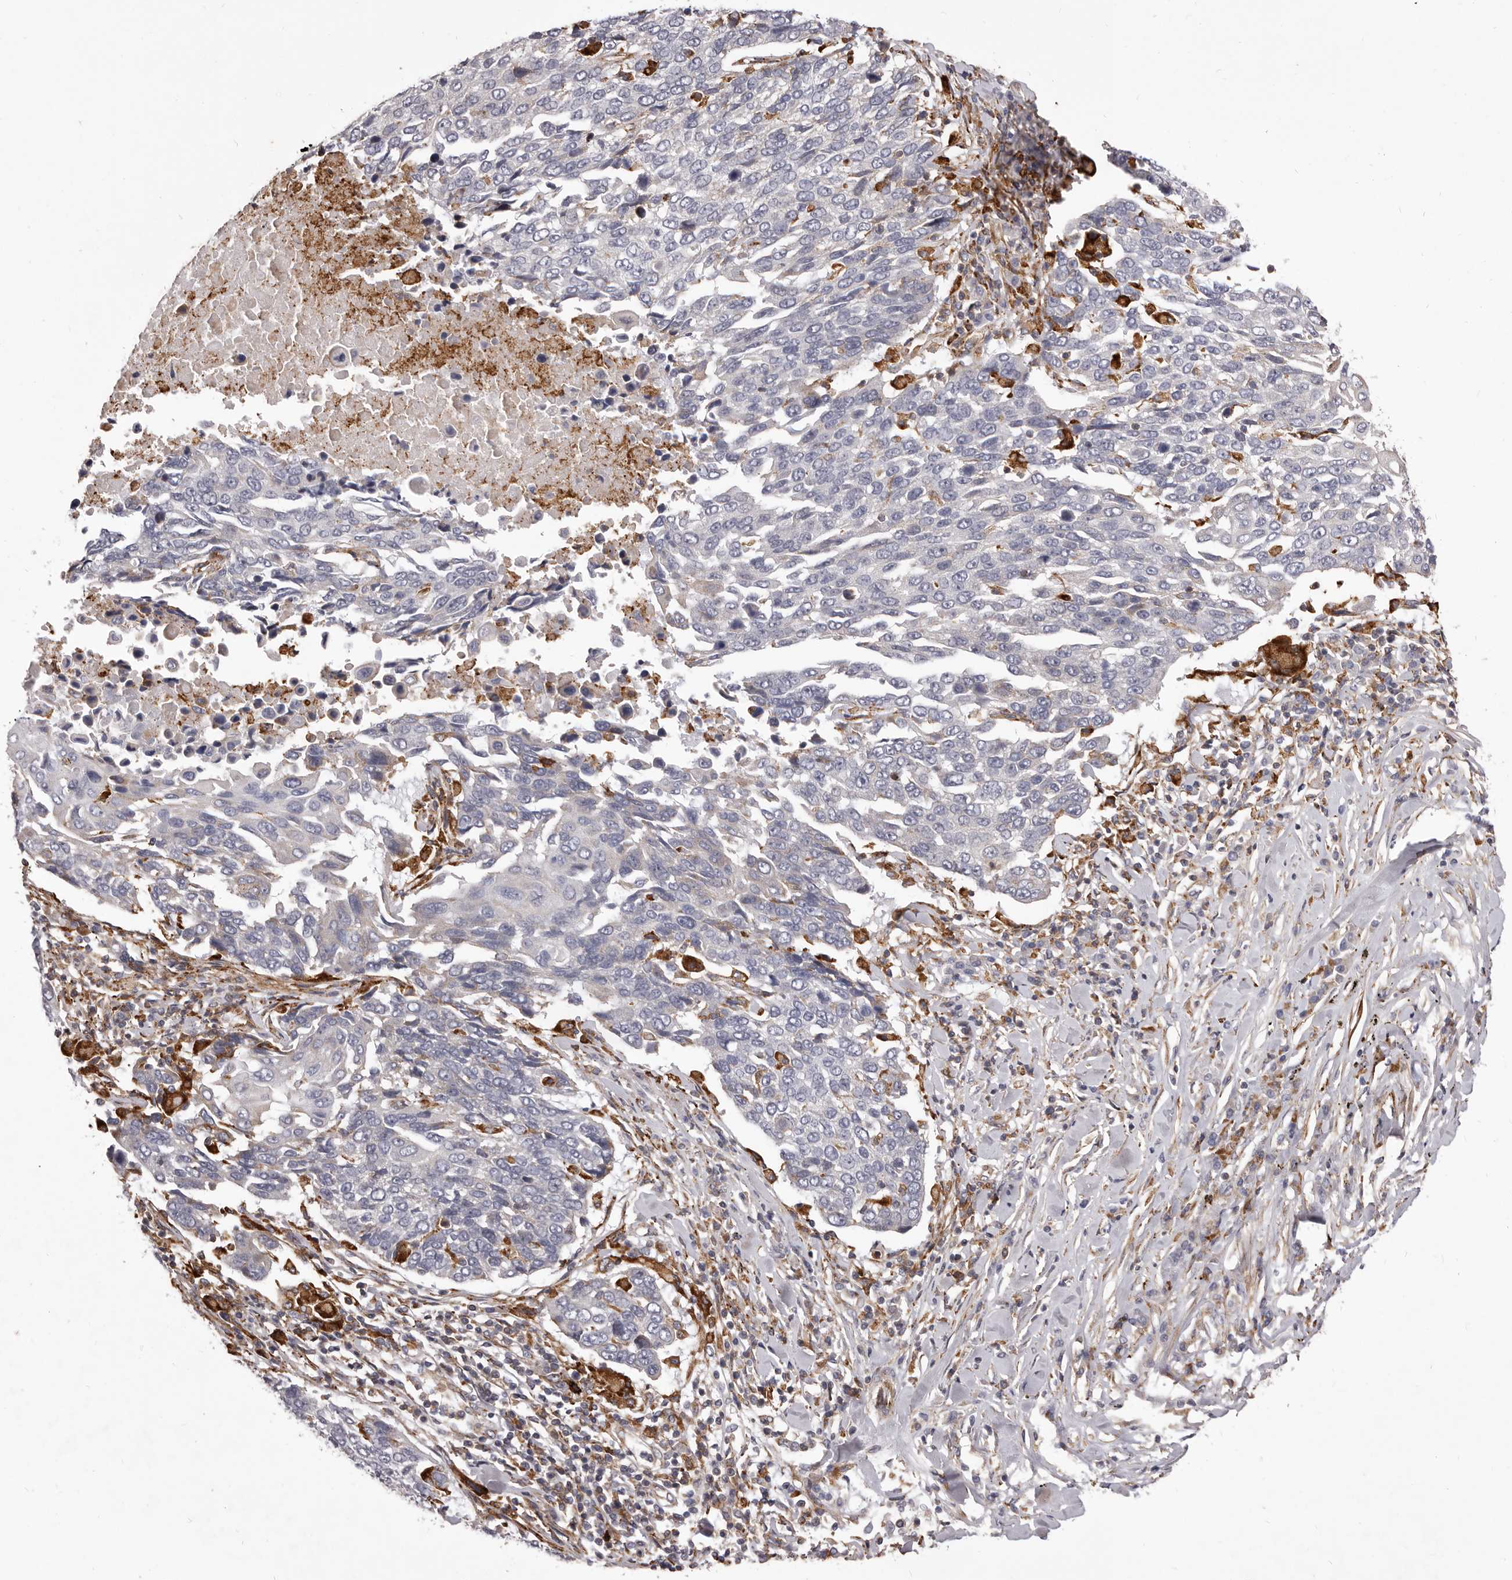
{"staining": {"intensity": "negative", "quantity": "none", "location": "none"}, "tissue": "lung cancer", "cell_type": "Tumor cells", "image_type": "cancer", "snomed": [{"axis": "morphology", "description": "Squamous cell carcinoma, NOS"}, {"axis": "topography", "description": "Lung"}], "caption": "IHC micrograph of neoplastic tissue: human lung cancer stained with DAB (3,3'-diaminobenzidine) reveals no significant protein expression in tumor cells.", "gene": "ALPK1", "patient": {"sex": "male", "age": 66}}